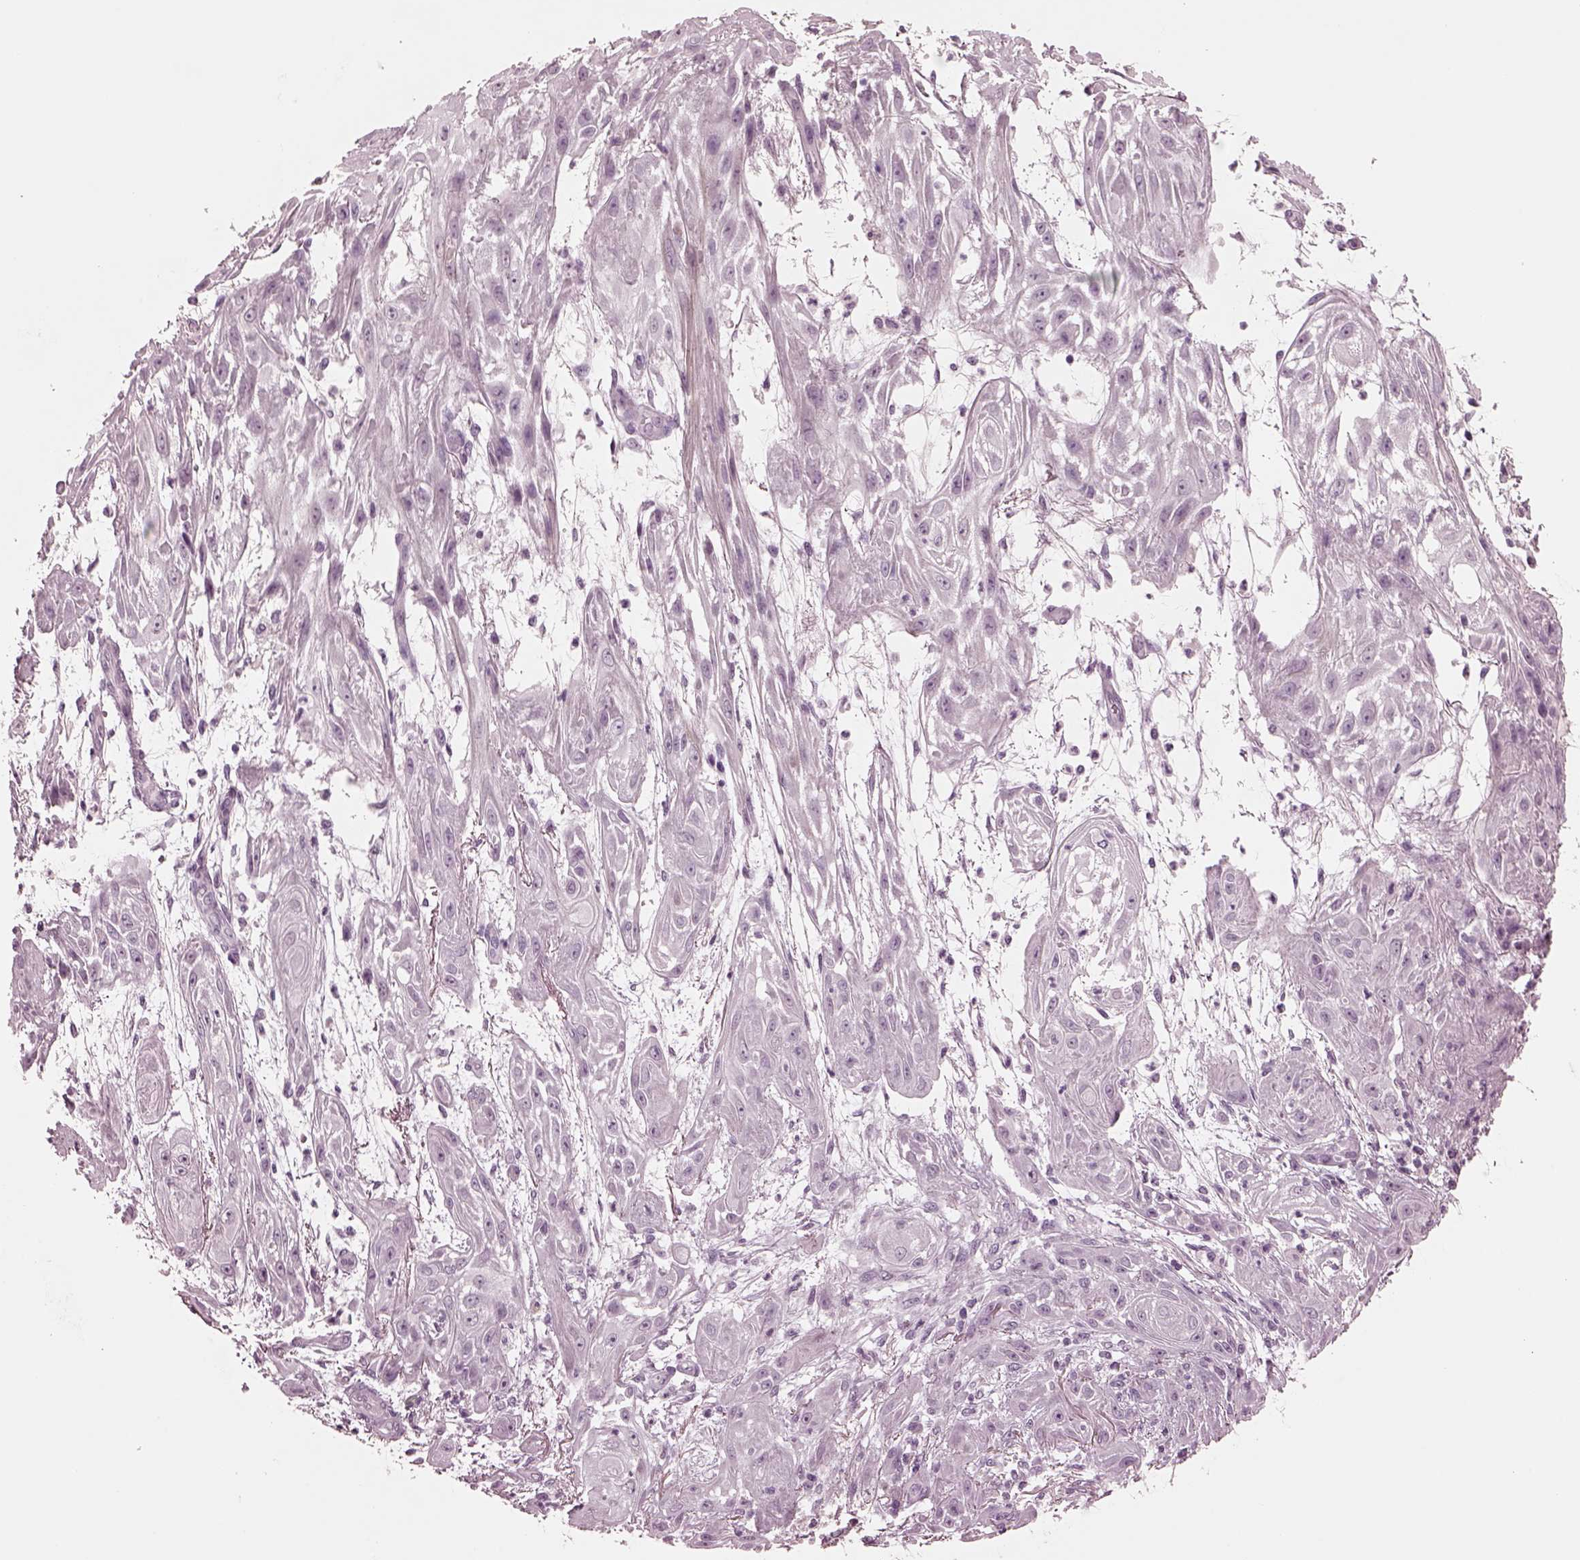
{"staining": {"intensity": "negative", "quantity": "none", "location": "none"}, "tissue": "skin cancer", "cell_type": "Tumor cells", "image_type": "cancer", "snomed": [{"axis": "morphology", "description": "Squamous cell carcinoma, NOS"}, {"axis": "topography", "description": "Skin"}], "caption": "Tumor cells are negative for protein expression in human skin squamous cell carcinoma.", "gene": "MIB2", "patient": {"sex": "male", "age": 62}}